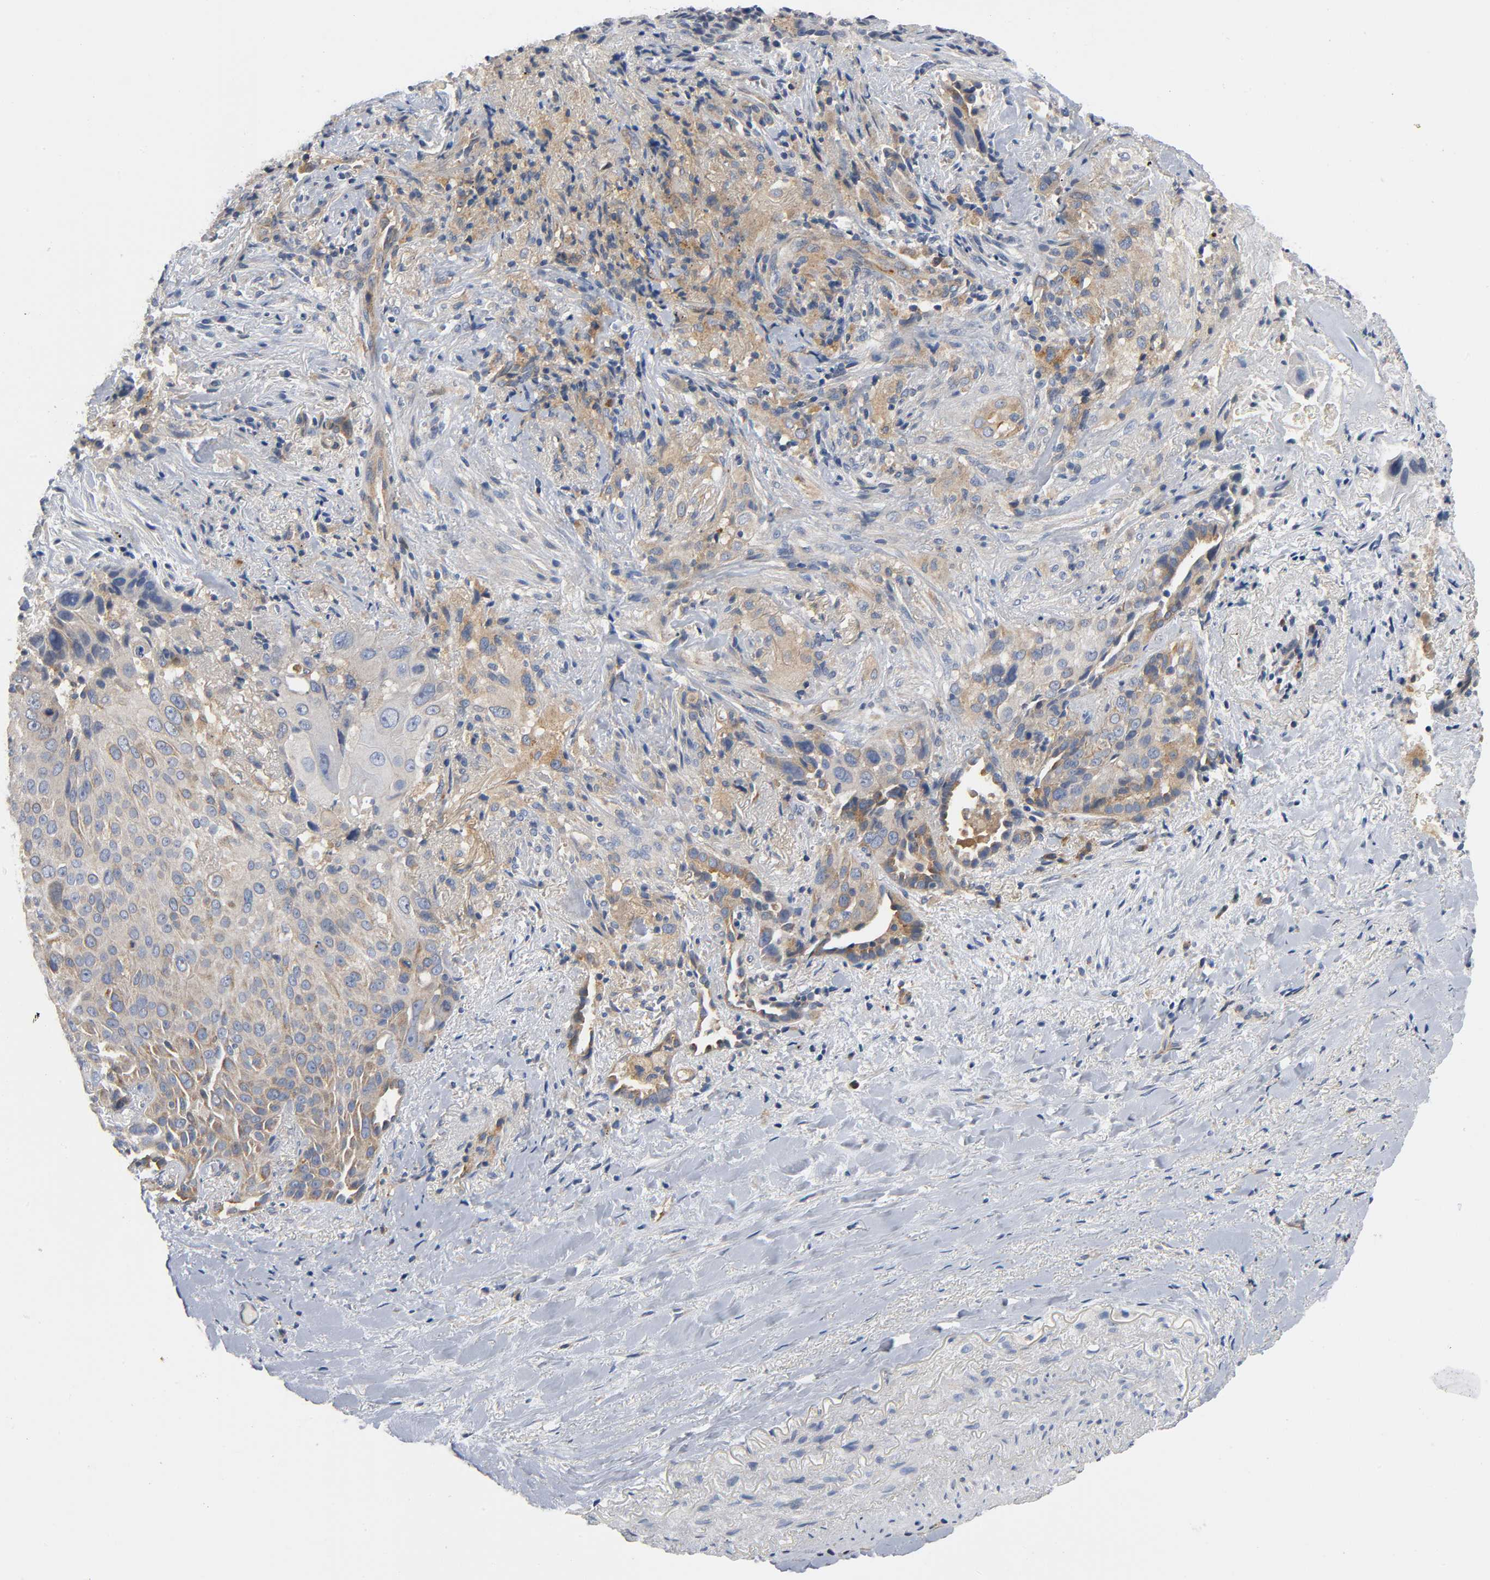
{"staining": {"intensity": "moderate", "quantity": ">75%", "location": "cytoplasmic/membranous"}, "tissue": "lung cancer", "cell_type": "Tumor cells", "image_type": "cancer", "snomed": [{"axis": "morphology", "description": "Squamous cell carcinoma, NOS"}, {"axis": "topography", "description": "Lung"}], "caption": "Lung squamous cell carcinoma stained with DAB immunohistochemistry reveals medium levels of moderate cytoplasmic/membranous positivity in about >75% of tumor cells.", "gene": "HDAC6", "patient": {"sex": "male", "age": 54}}